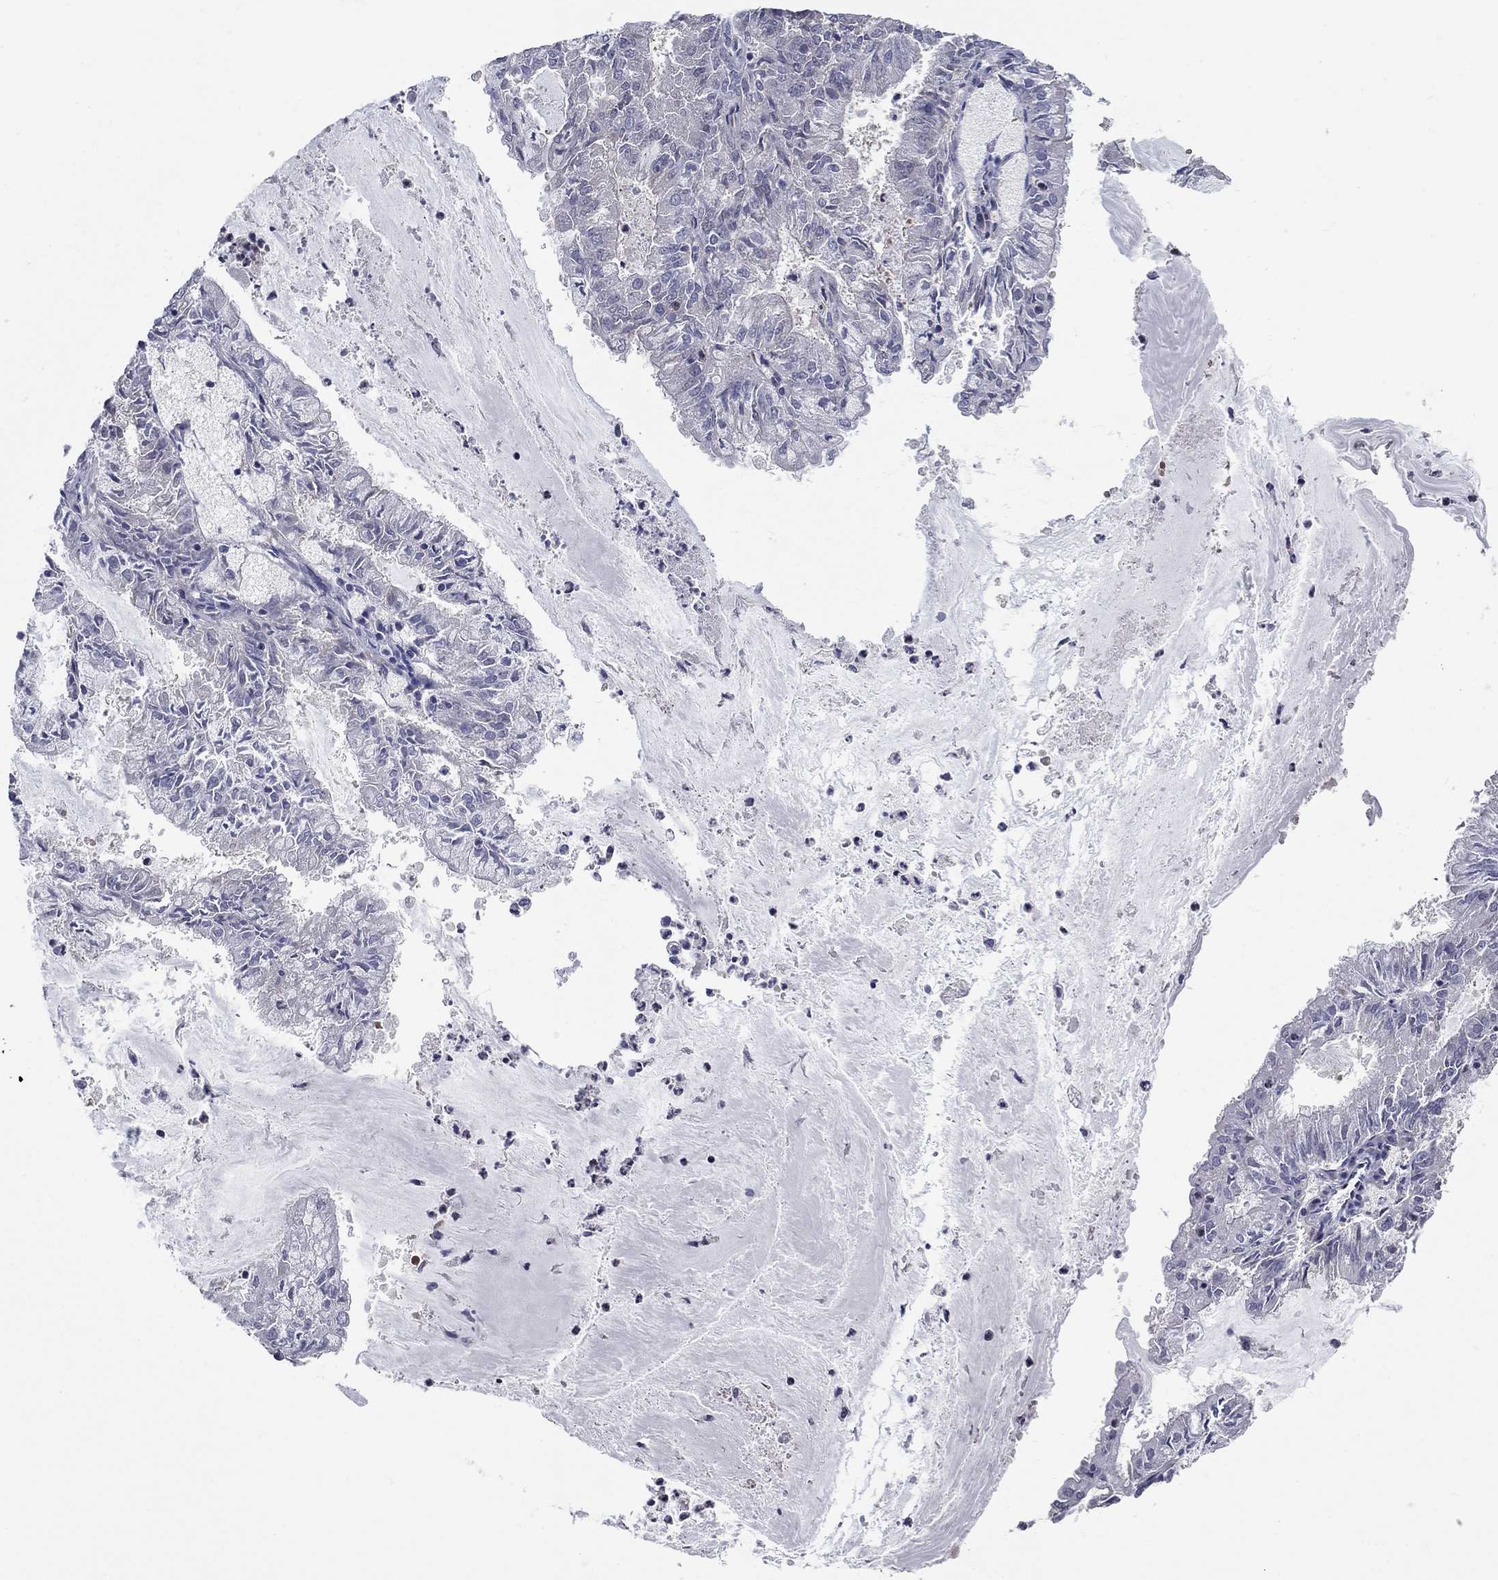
{"staining": {"intensity": "negative", "quantity": "none", "location": "none"}, "tissue": "endometrial cancer", "cell_type": "Tumor cells", "image_type": "cancer", "snomed": [{"axis": "morphology", "description": "Adenocarcinoma, NOS"}, {"axis": "topography", "description": "Endometrium"}], "caption": "Endometrial cancer (adenocarcinoma) was stained to show a protein in brown. There is no significant positivity in tumor cells. (Immunohistochemistry, brightfield microscopy, high magnification).", "gene": "DUSP7", "patient": {"sex": "female", "age": 57}}